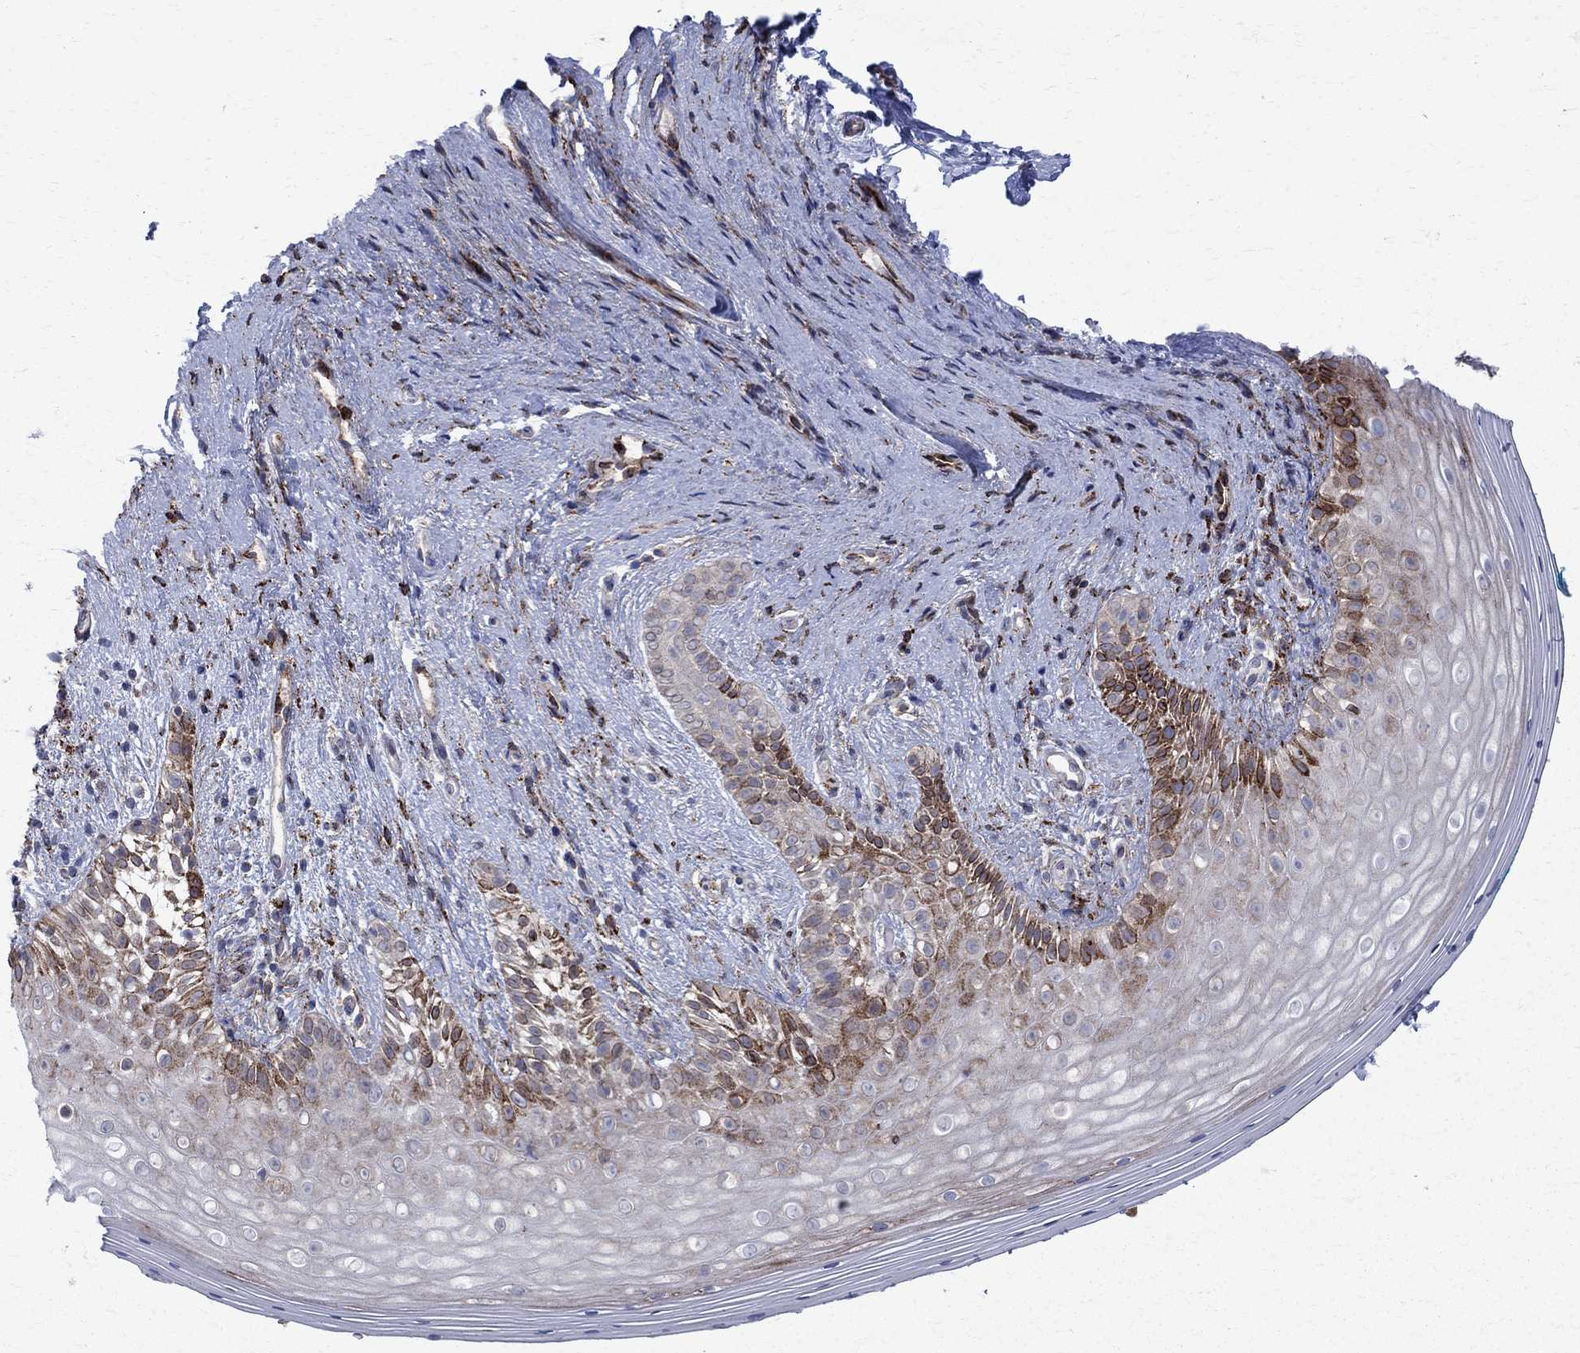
{"staining": {"intensity": "strong", "quantity": "<25%", "location": "cytoplasmic/membranous,nuclear"}, "tissue": "vagina", "cell_type": "Squamous epithelial cells", "image_type": "normal", "snomed": [{"axis": "morphology", "description": "Normal tissue, NOS"}, {"axis": "topography", "description": "Vagina"}], "caption": "This micrograph exhibits immunohistochemistry (IHC) staining of benign human vagina, with medium strong cytoplasmic/membranous,nuclear positivity in approximately <25% of squamous epithelial cells.", "gene": "CAB39L", "patient": {"sex": "female", "age": 47}}